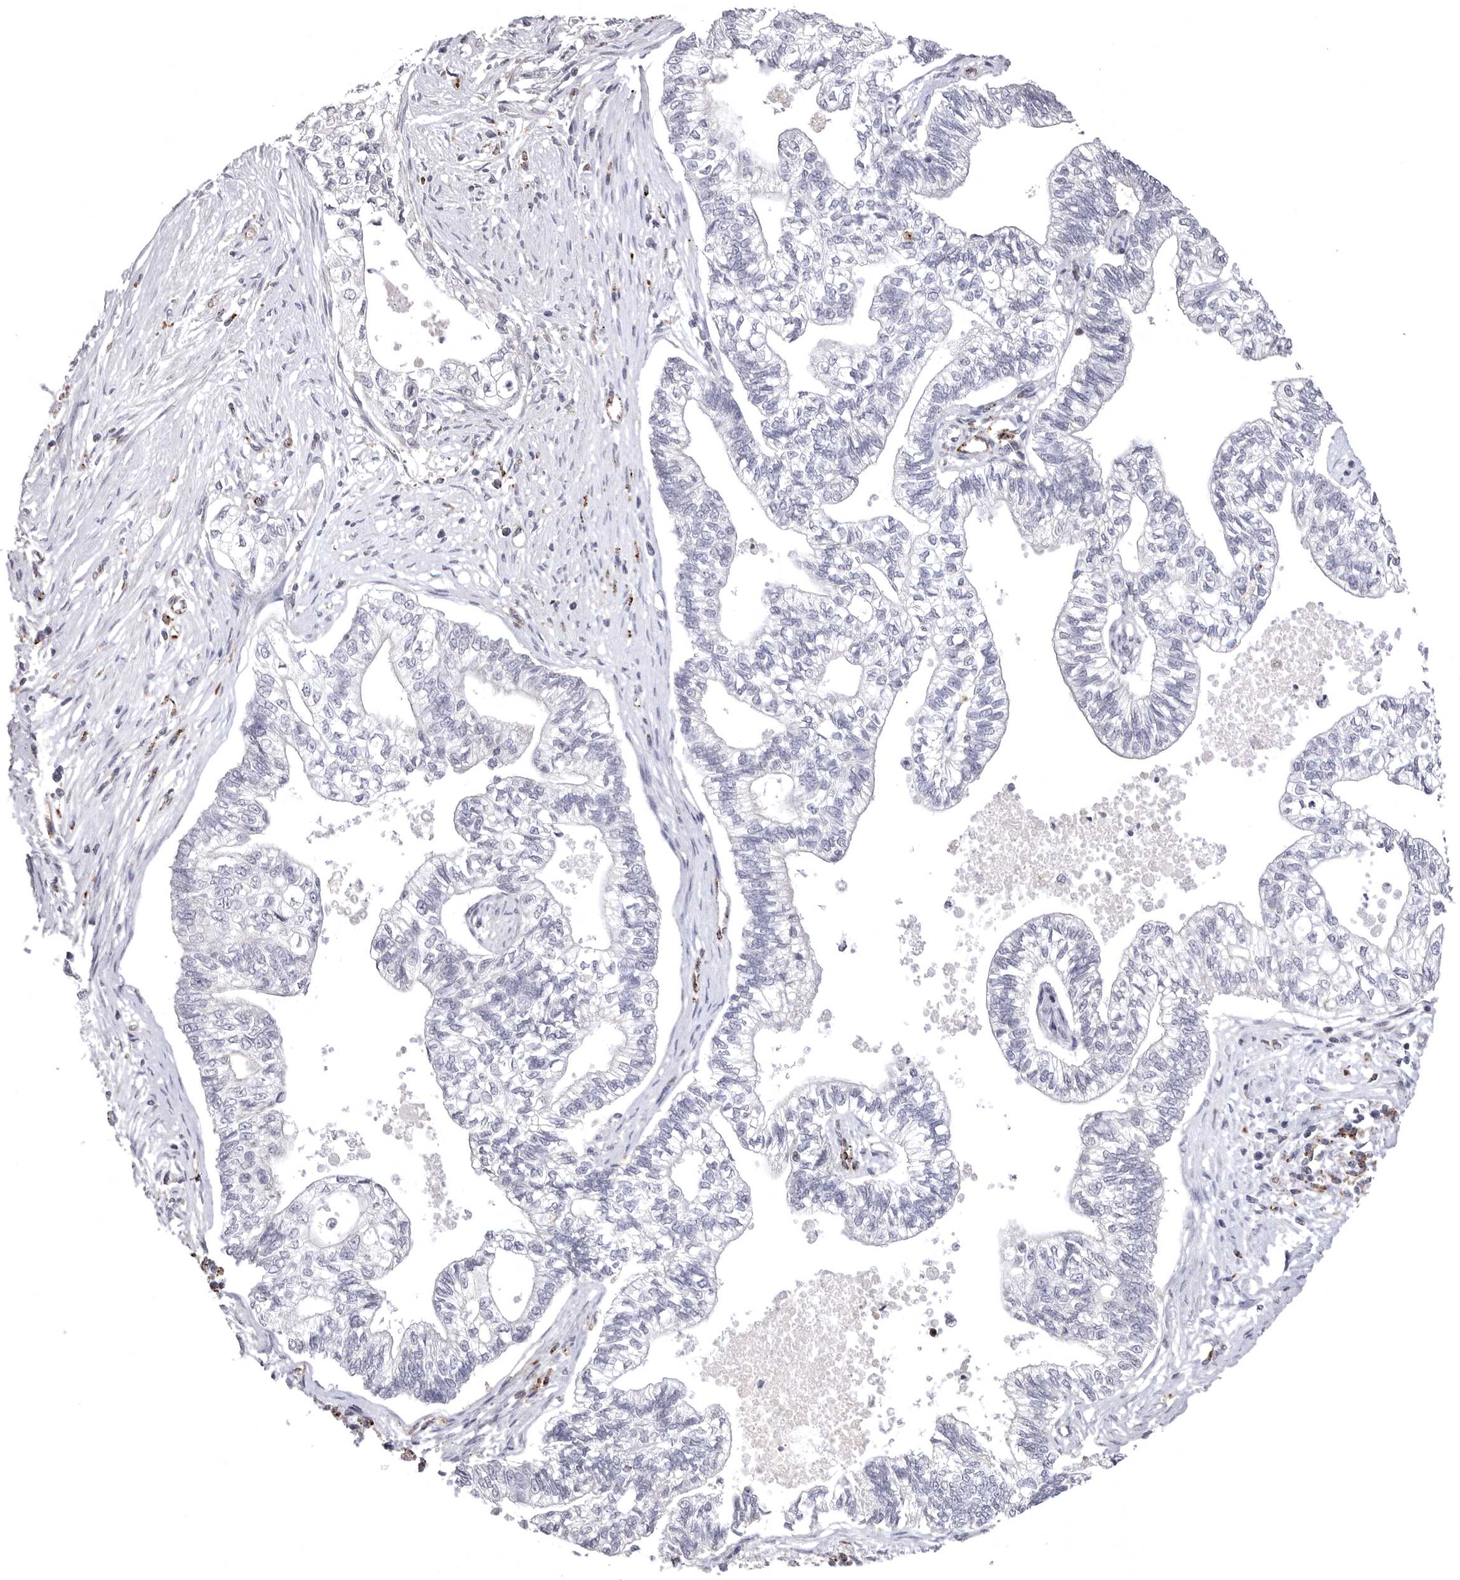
{"staining": {"intensity": "negative", "quantity": "none", "location": "none"}, "tissue": "pancreatic cancer", "cell_type": "Tumor cells", "image_type": "cancer", "snomed": [{"axis": "morphology", "description": "Adenocarcinoma, NOS"}, {"axis": "topography", "description": "Pancreas"}], "caption": "Protein analysis of pancreatic cancer (adenocarcinoma) demonstrates no significant staining in tumor cells. (DAB (3,3'-diaminobenzidine) immunohistochemistry with hematoxylin counter stain).", "gene": "PSPN", "patient": {"sex": "male", "age": 72}}